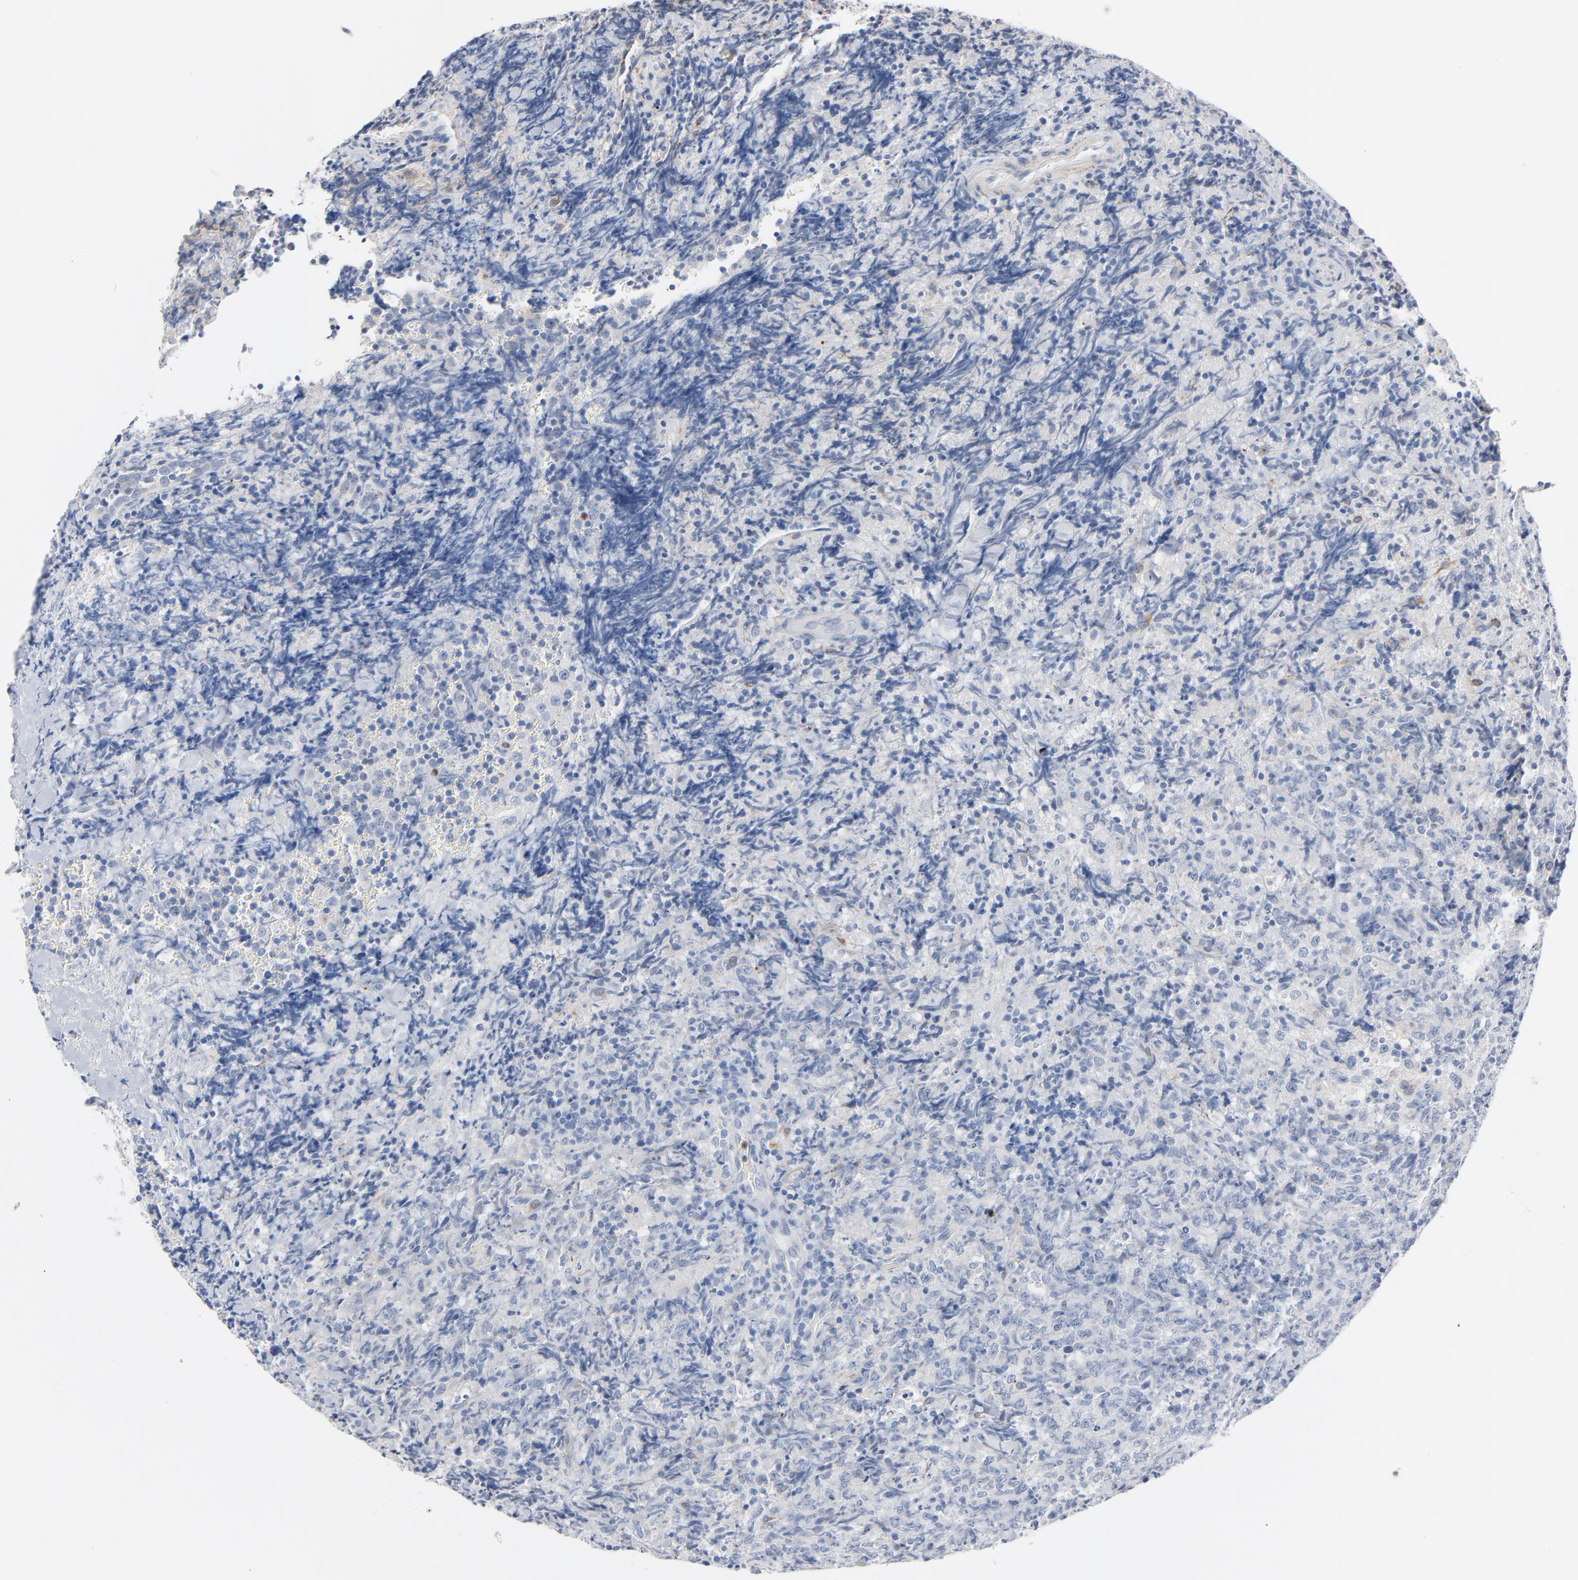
{"staining": {"intensity": "negative", "quantity": "none", "location": "none"}, "tissue": "lymphoma", "cell_type": "Tumor cells", "image_type": "cancer", "snomed": [{"axis": "morphology", "description": "Malignant lymphoma, non-Hodgkin's type, High grade"}, {"axis": "topography", "description": "Tonsil"}], "caption": "IHC micrograph of lymphoma stained for a protein (brown), which shows no expression in tumor cells.", "gene": "IFT43", "patient": {"sex": "female", "age": 36}}